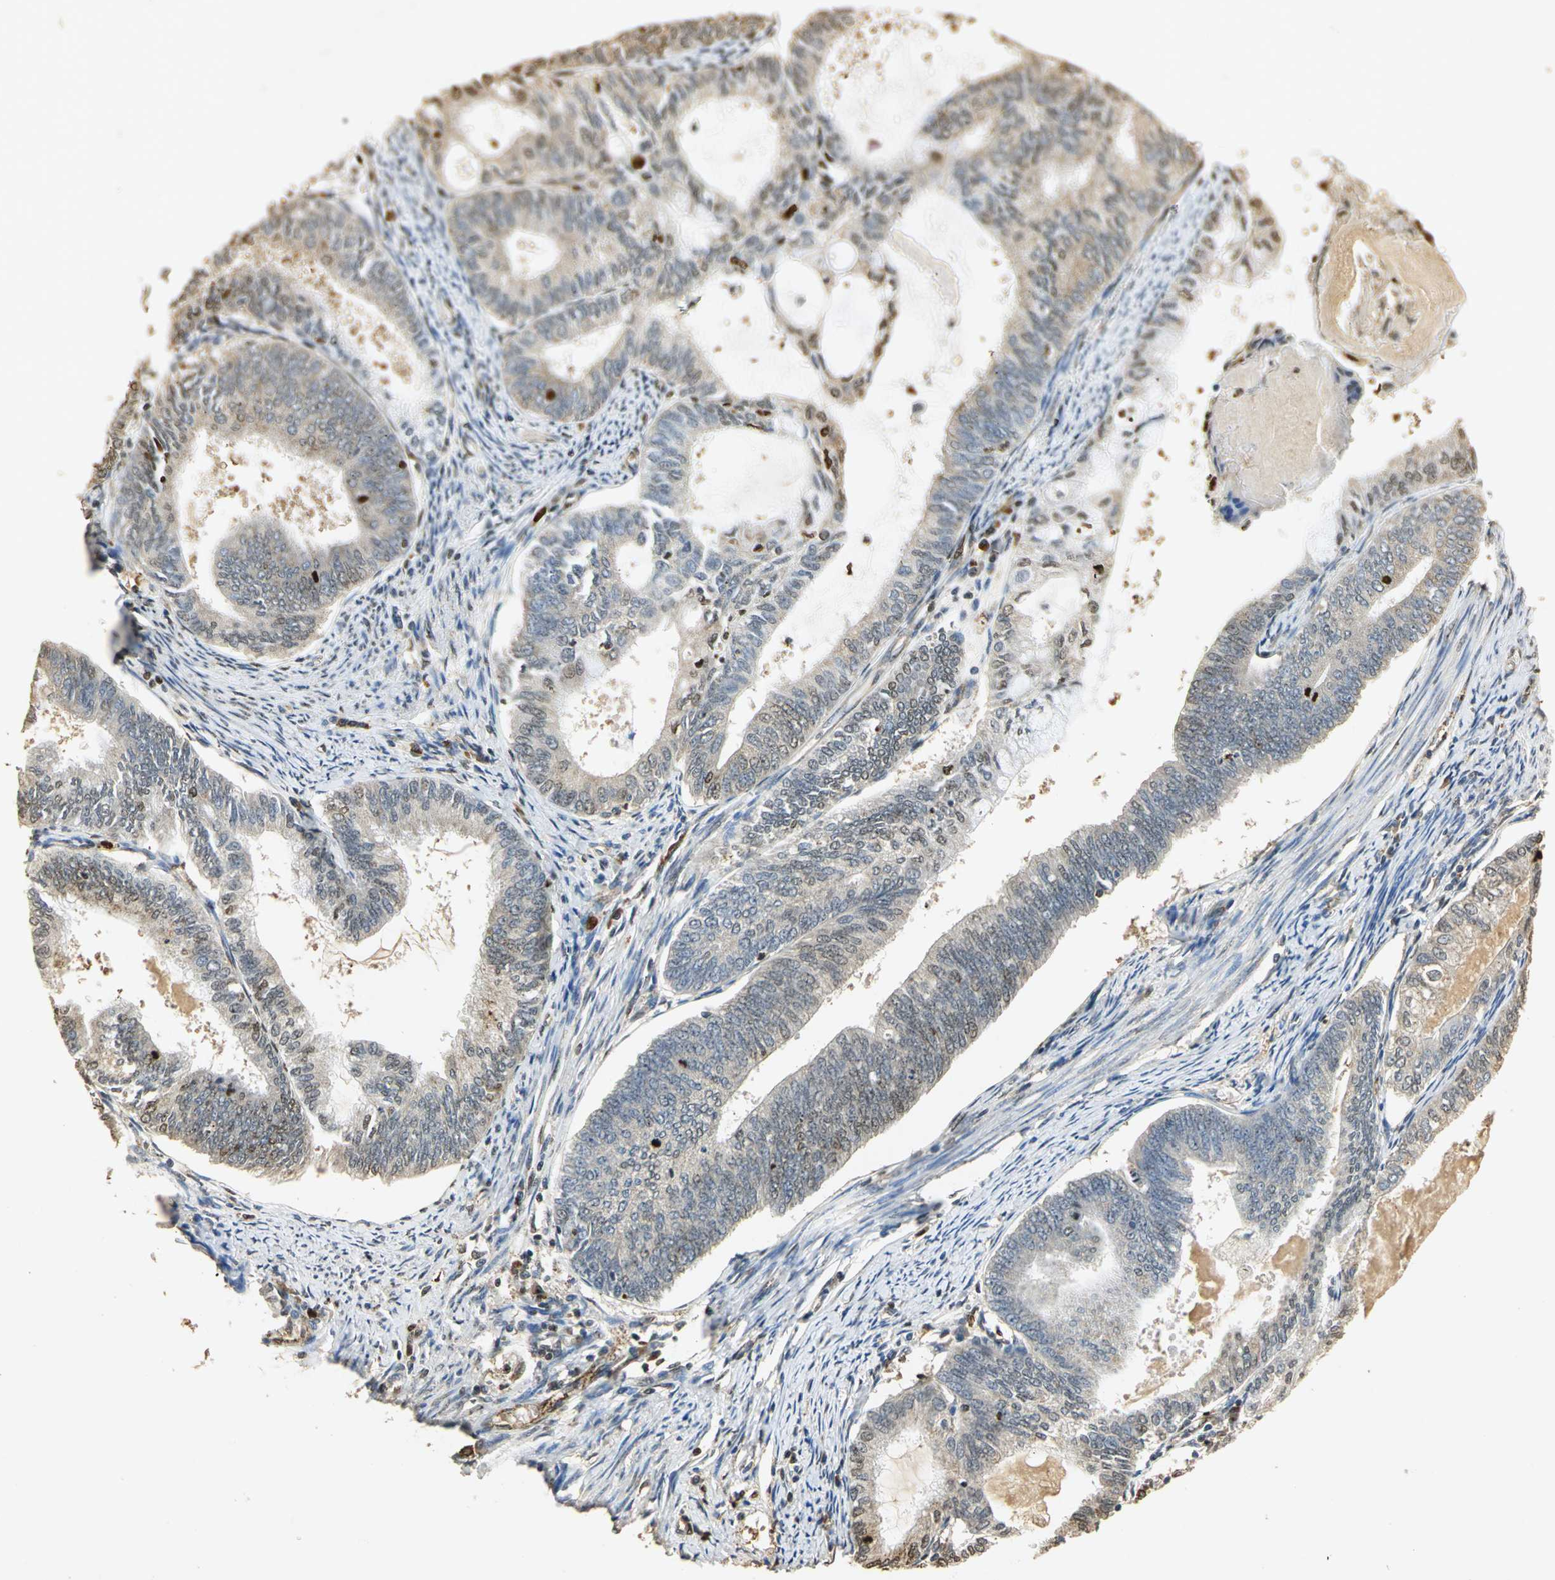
{"staining": {"intensity": "weak", "quantity": ">75%", "location": "cytoplasmic/membranous"}, "tissue": "endometrial cancer", "cell_type": "Tumor cells", "image_type": "cancer", "snomed": [{"axis": "morphology", "description": "Adenocarcinoma, NOS"}, {"axis": "topography", "description": "Endometrium"}], "caption": "This micrograph exhibits immunohistochemistry (IHC) staining of adenocarcinoma (endometrial), with low weak cytoplasmic/membranous staining in approximately >75% of tumor cells.", "gene": "GAPDH", "patient": {"sex": "female", "age": 86}}